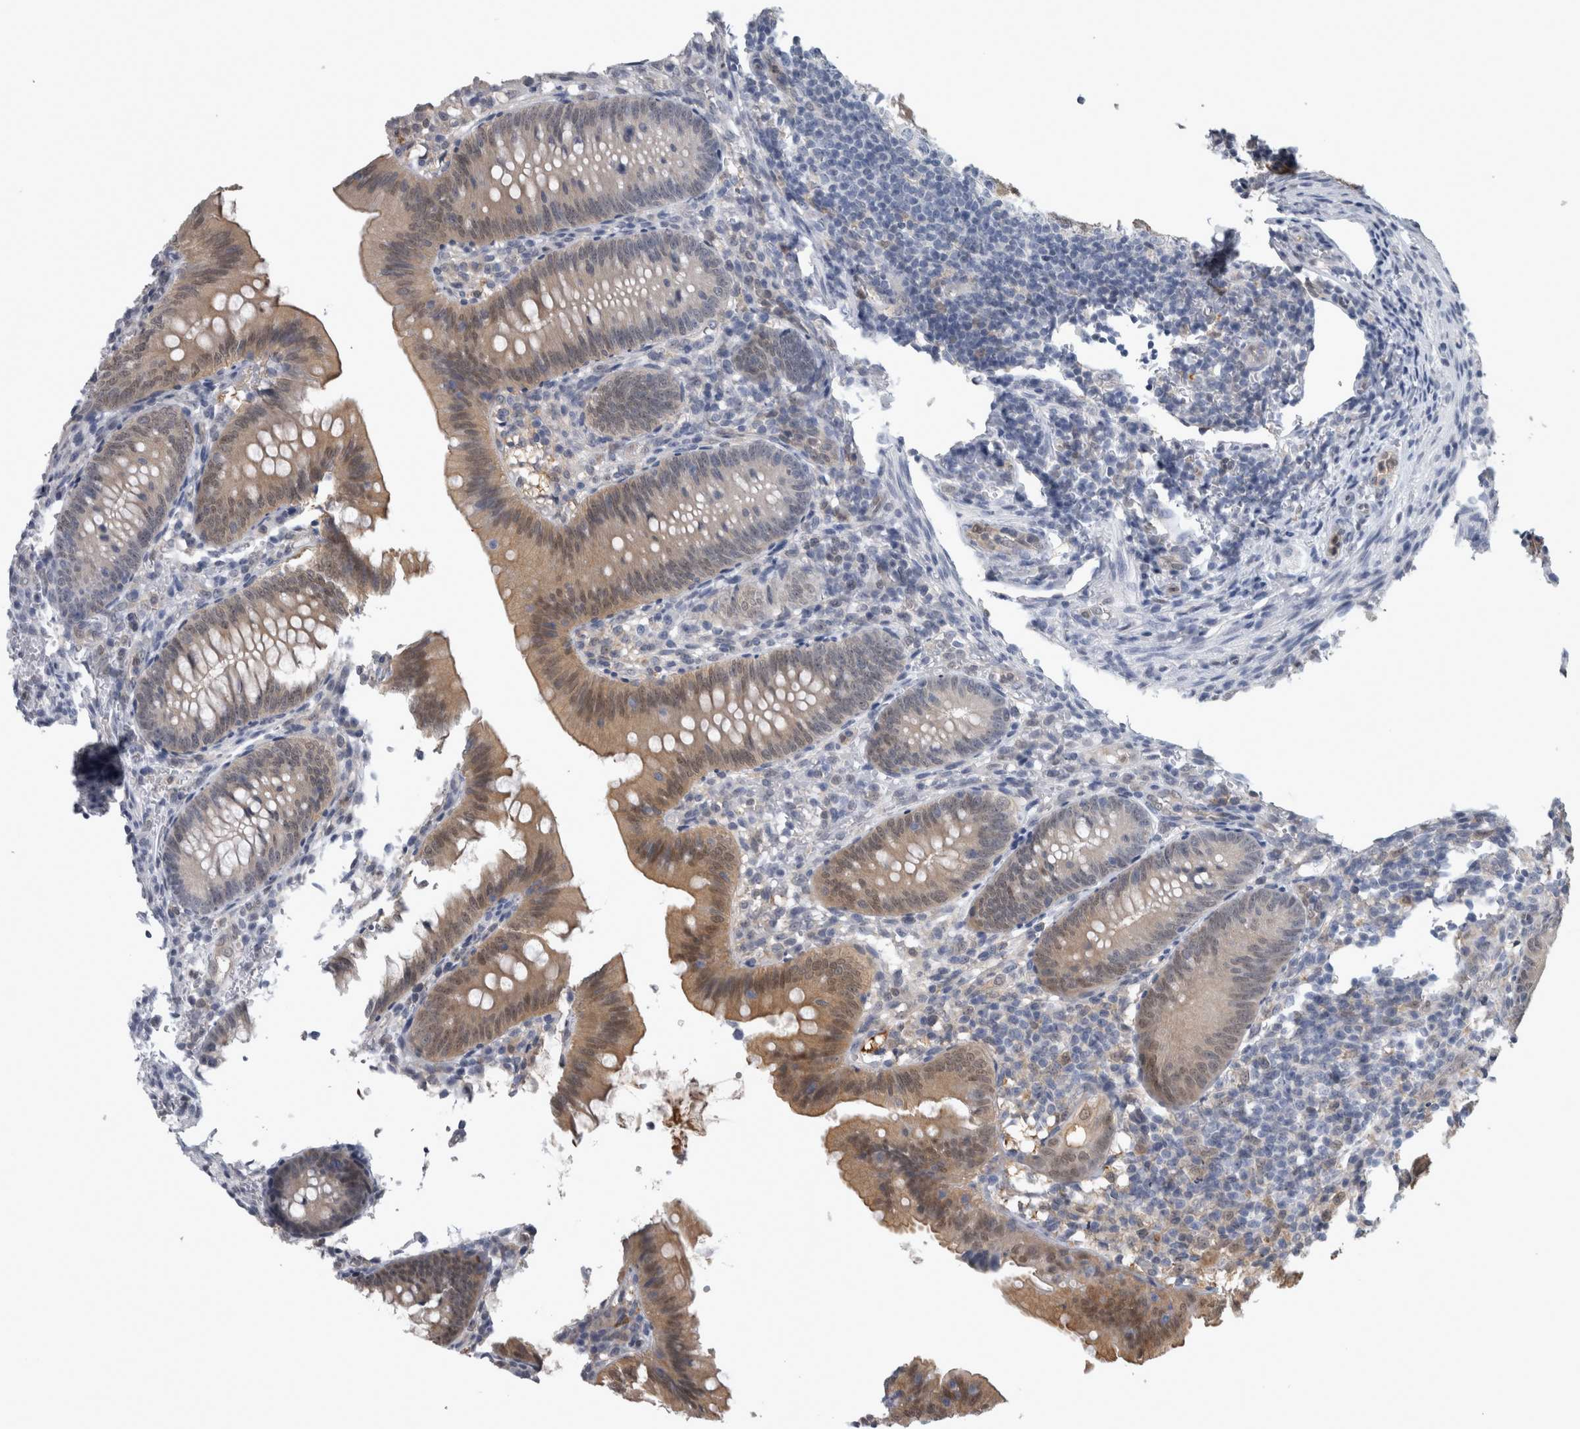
{"staining": {"intensity": "moderate", "quantity": "25%-75%", "location": "cytoplasmic/membranous,nuclear"}, "tissue": "appendix", "cell_type": "Glandular cells", "image_type": "normal", "snomed": [{"axis": "morphology", "description": "Normal tissue, NOS"}, {"axis": "topography", "description": "Appendix"}], "caption": "Human appendix stained with a protein marker shows moderate staining in glandular cells.", "gene": "NAPRT", "patient": {"sex": "male", "age": 1}}